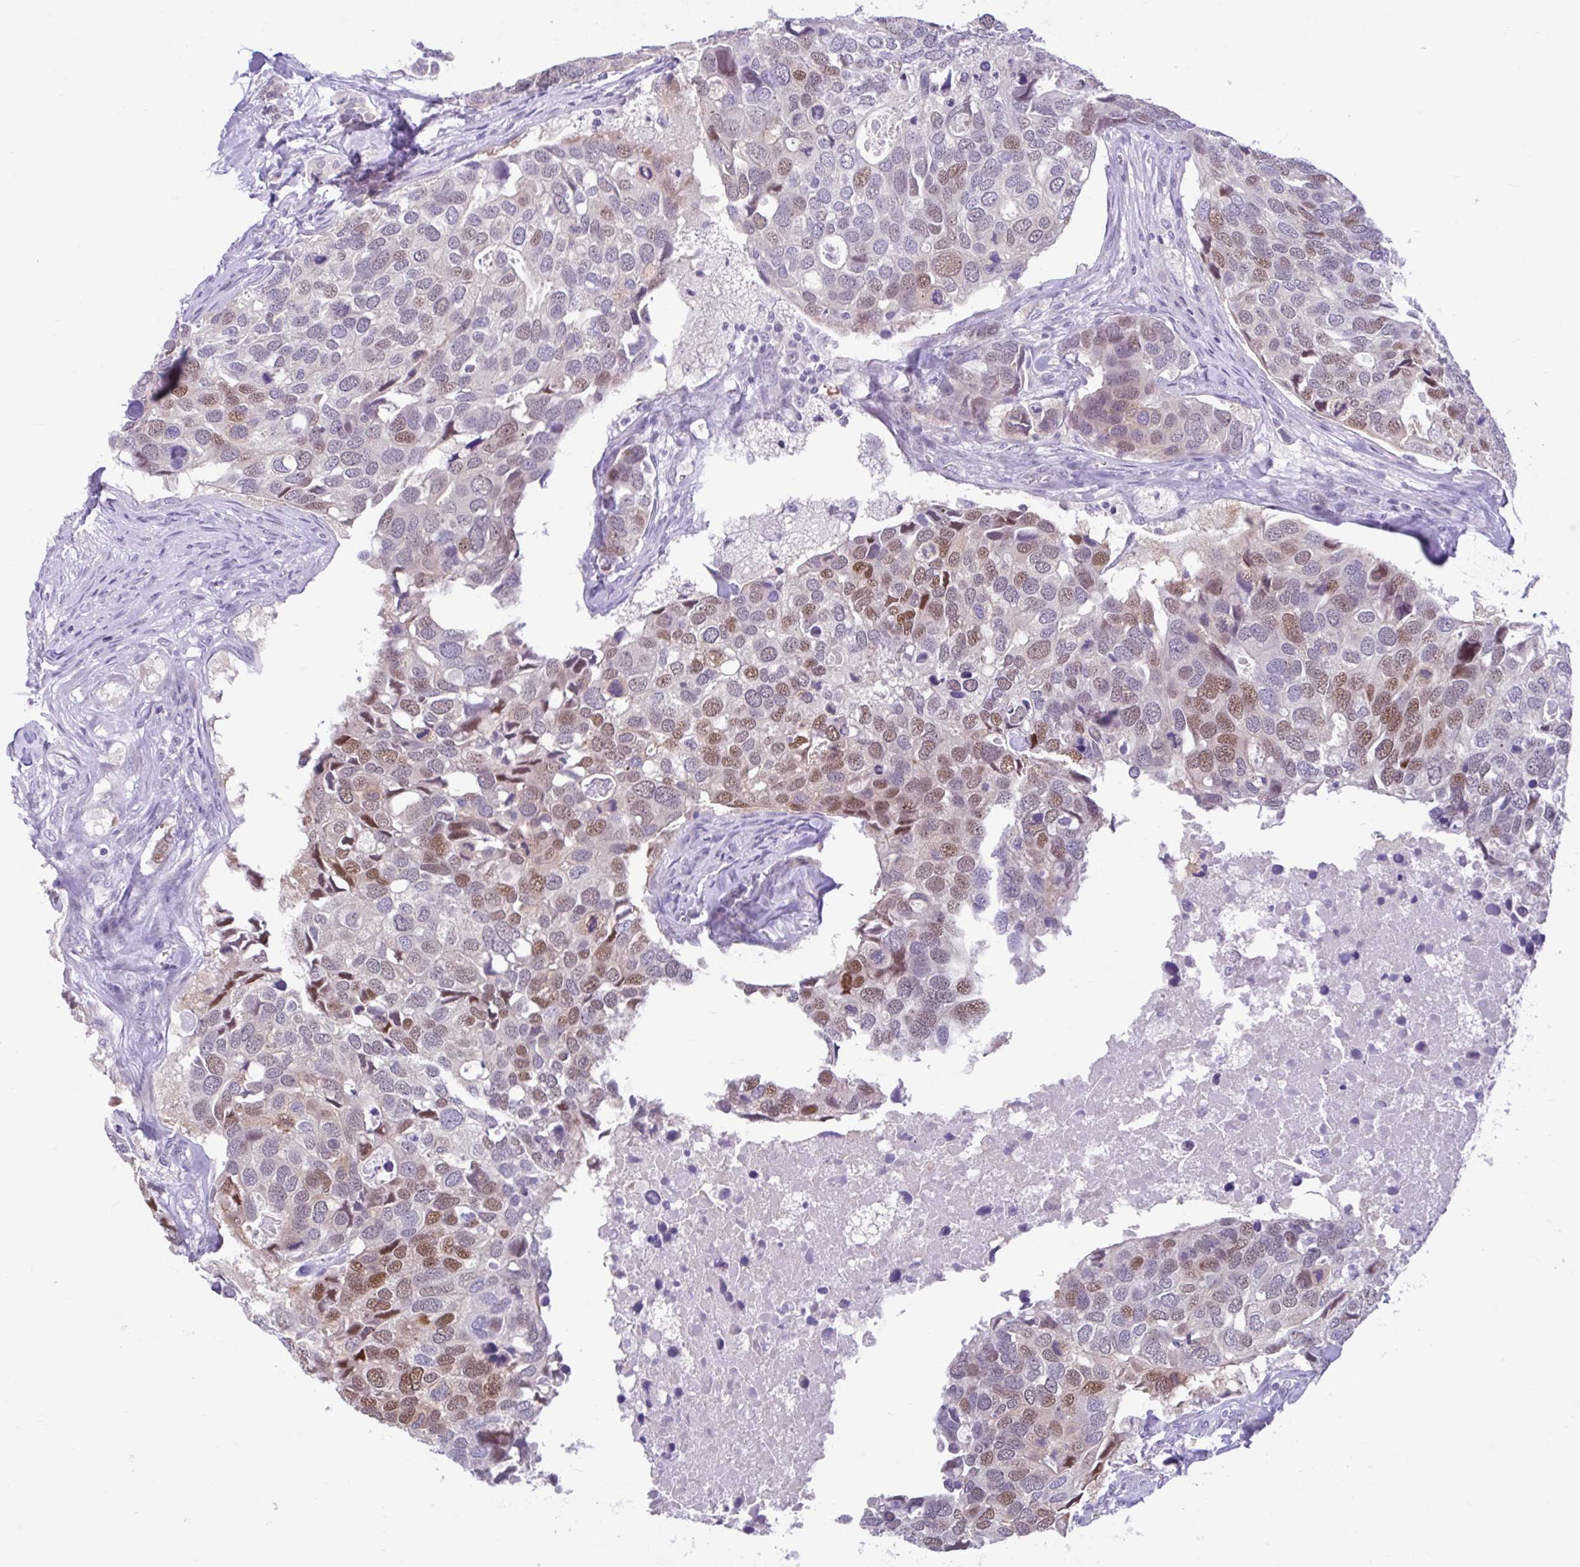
{"staining": {"intensity": "moderate", "quantity": "25%-75%", "location": "nuclear"}, "tissue": "breast cancer", "cell_type": "Tumor cells", "image_type": "cancer", "snomed": [{"axis": "morphology", "description": "Duct carcinoma"}, {"axis": "topography", "description": "Breast"}], "caption": "High-power microscopy captured an immunohistochemistry micrograph of breast cancer (infiltrating ductal carcinoma), revealing moderate nuclear staining in about 25%-75% of tumor cells.", "gene": "FAM153A", "patient": {"sex": "female", "age": 83}}